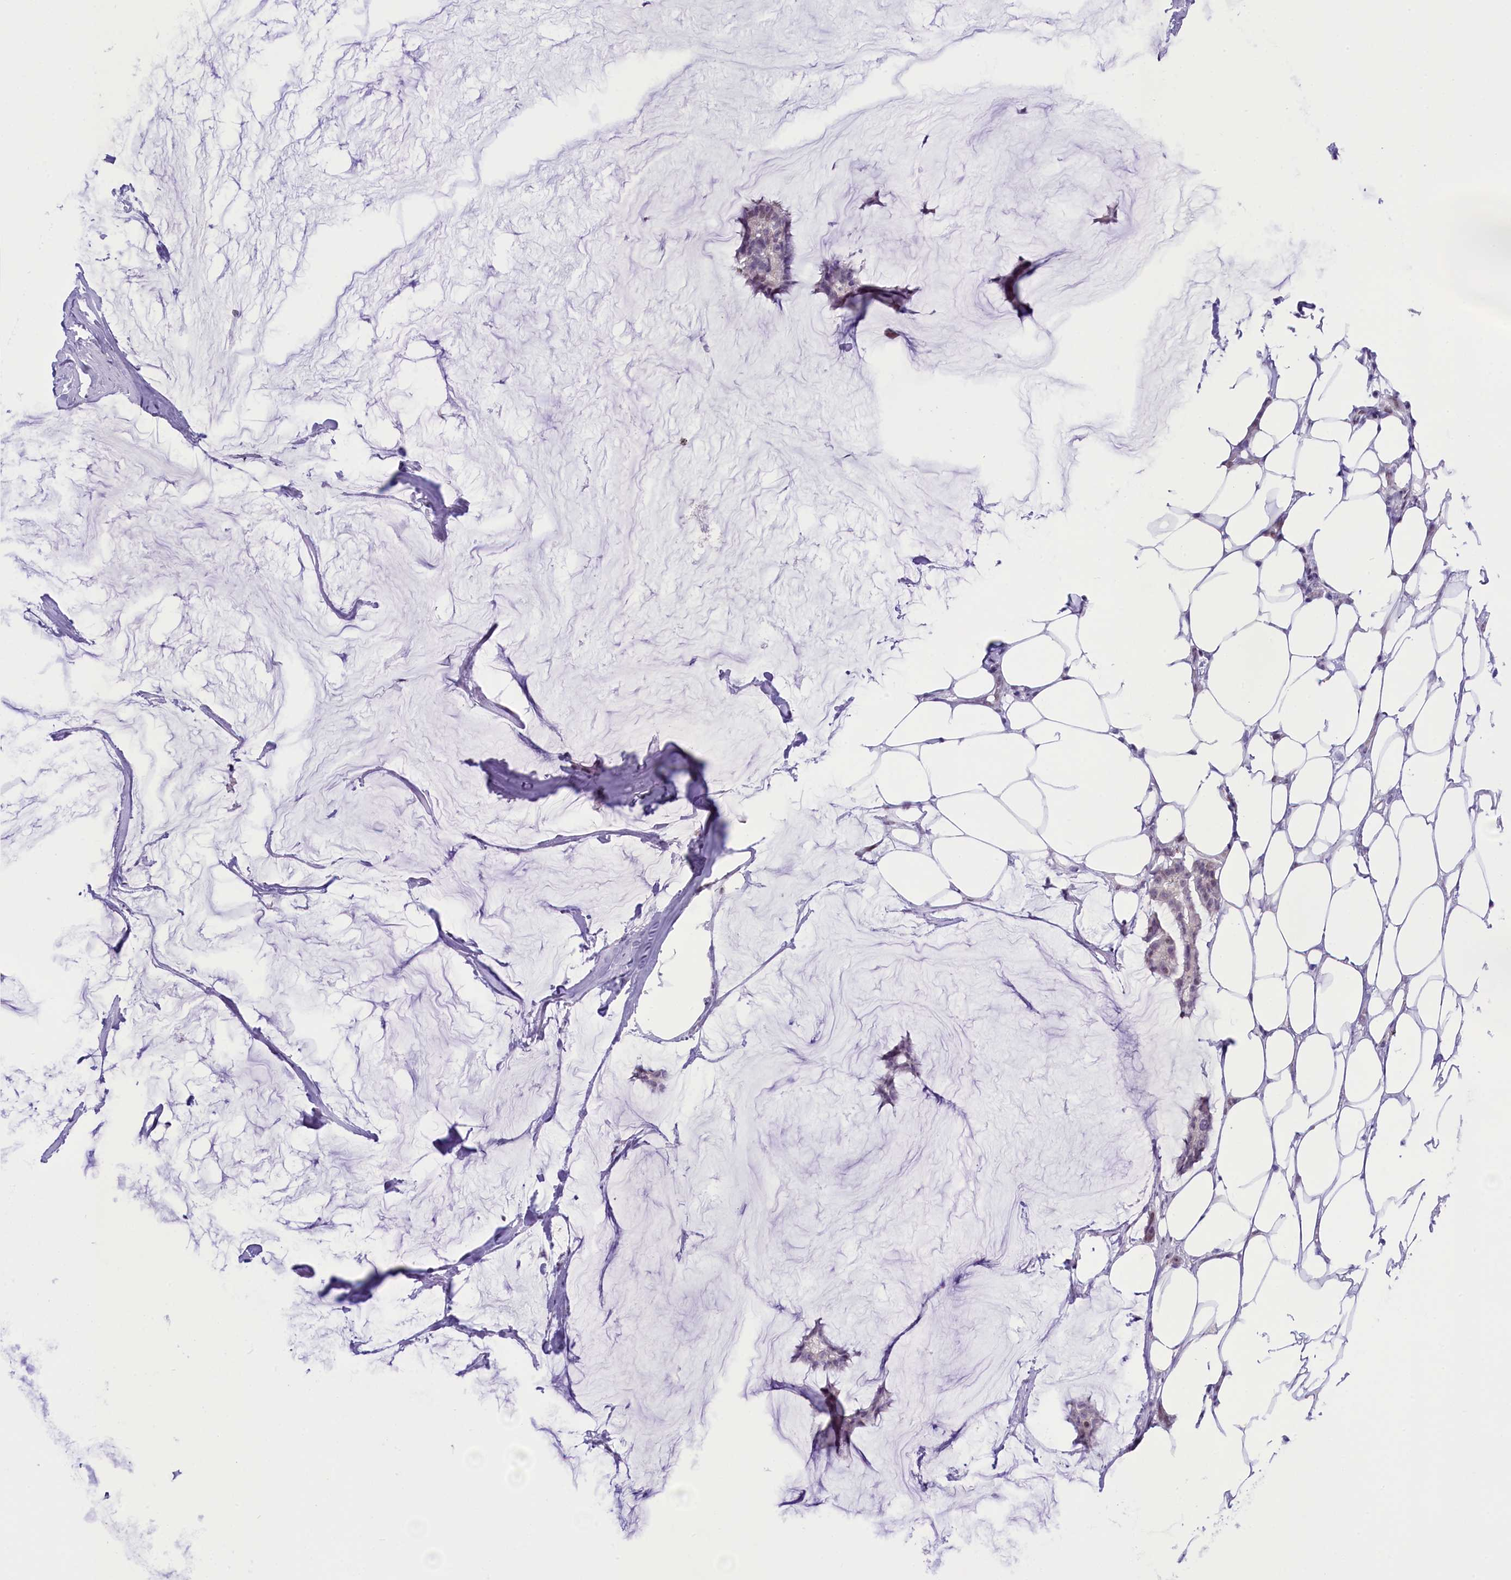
{"staining": {"intensity": "negative", "quantity": "none", "location": "none"}, "tissue": "breast cancer", "cell_type": "Tumor cells", "image_type": "cancer", "snomed": [{"axis": "morphology", "description": "Duct carcinoma"}, {"axis": "topography", "description": "Breast"}], "caption": "Image shows no protein expression in tumor cells of breast intraductal carcinoma tissue. (Brightfield microscopy of DAB immunohistochemistry at high magnification).", "gene": "RPS6KB1", "patient": {"sex": "female", "age": 93}}